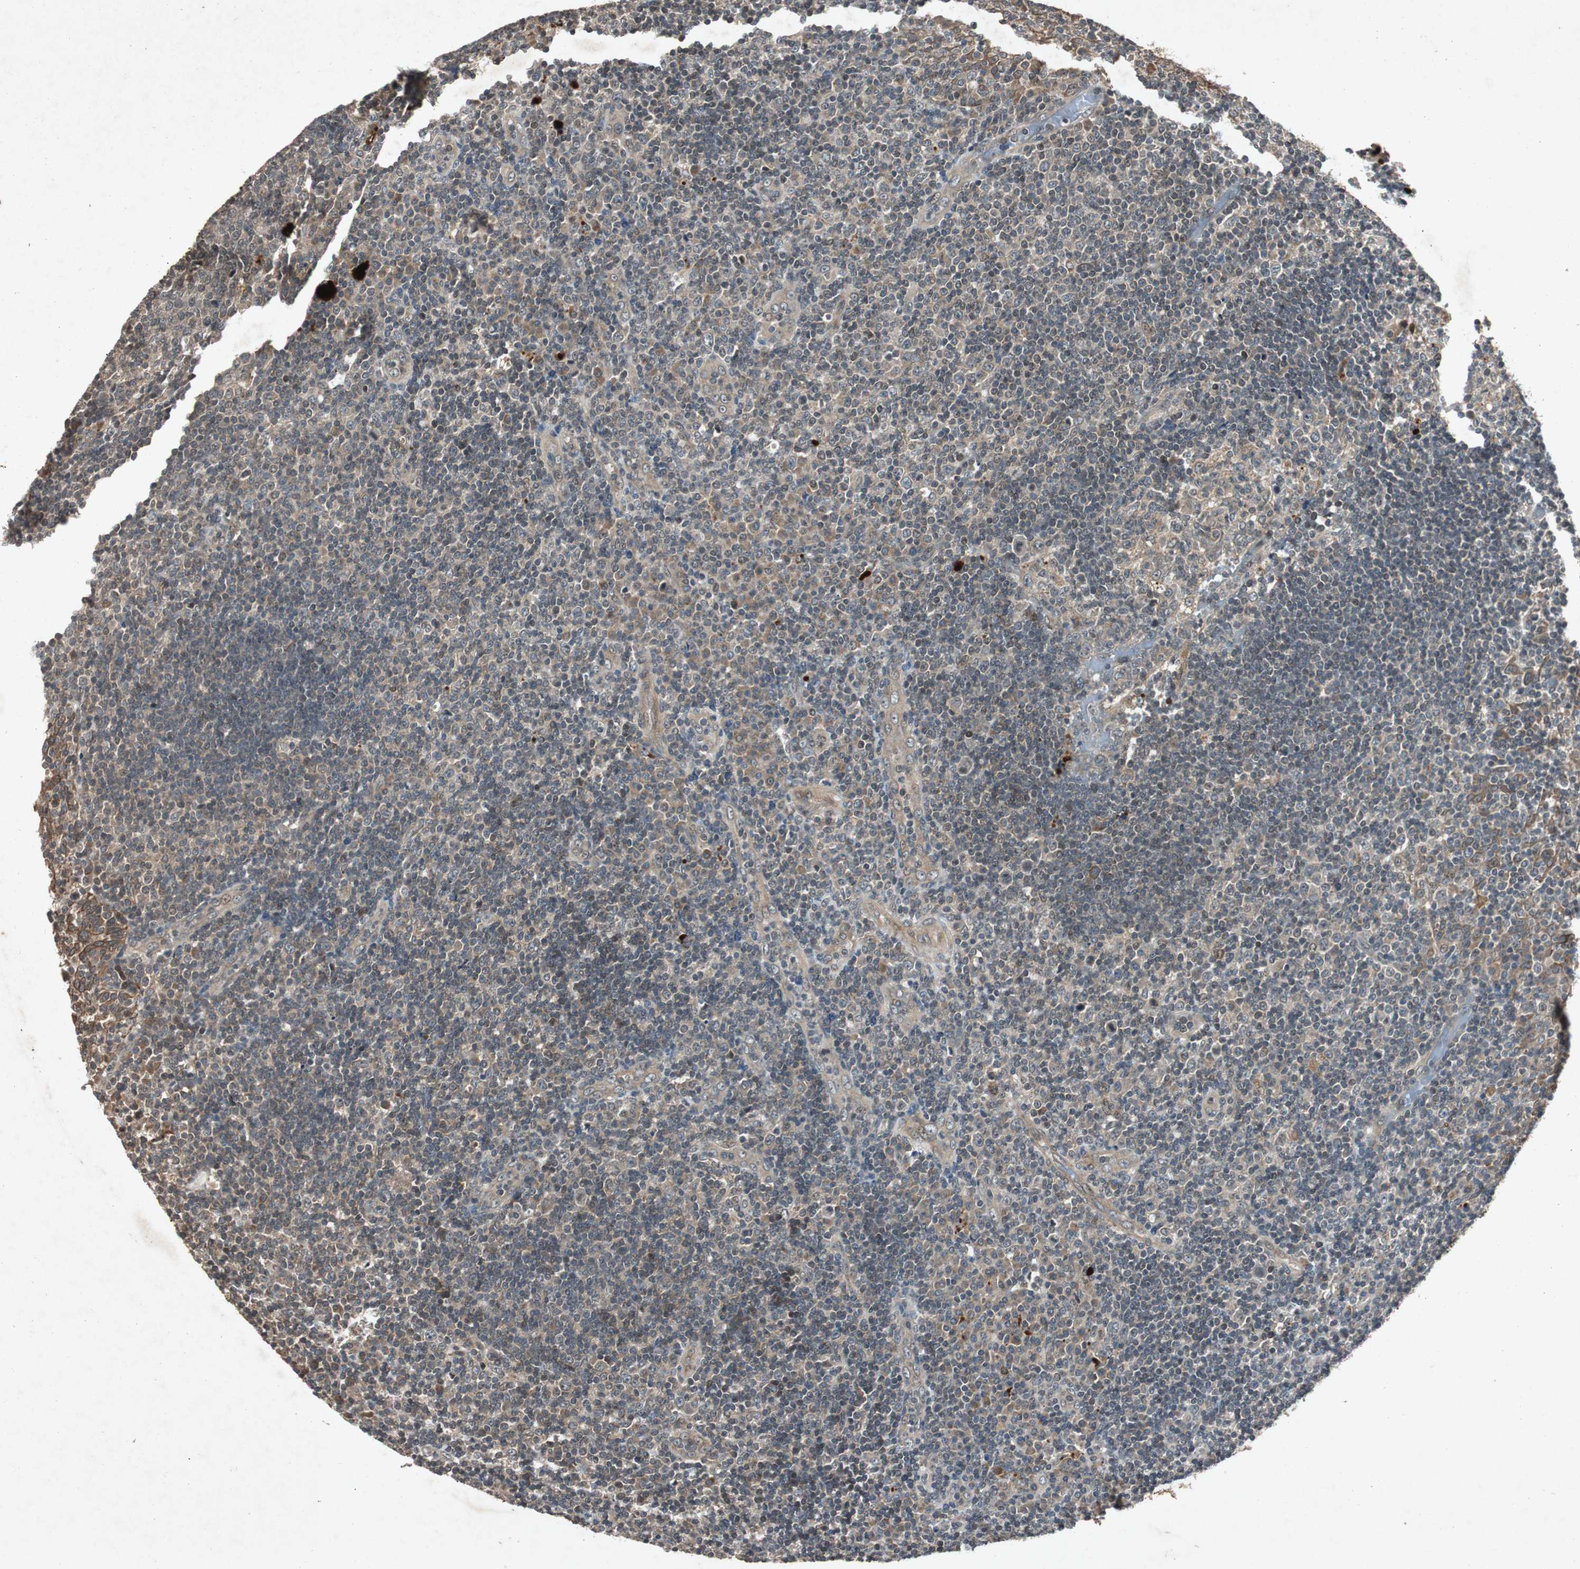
{"staining": {"intensity": "weak", "quantity": ">75%", "location": "cytoplasmic/membranous"}, "tissue": "tonsil", "cell_type": "Germinal center cells", "image_type": "normal", "snomed": [{"axis": "morphology", "description": "Normal tissue, NOS"}, {"axis": "topography", "description": "Tonsil"}], "caption": "Tonsil was stained to show a protein in brown. There is low levels of weak cytoplasmic/membranous positivity in about >75% of germinal center cells. Using DAB (brown) and hematoxylin (blue) stains, captured at high magnification using brightfield microscopy.", "gene": "SLIT2", "patient": {"sex": "female", "age": 40}}